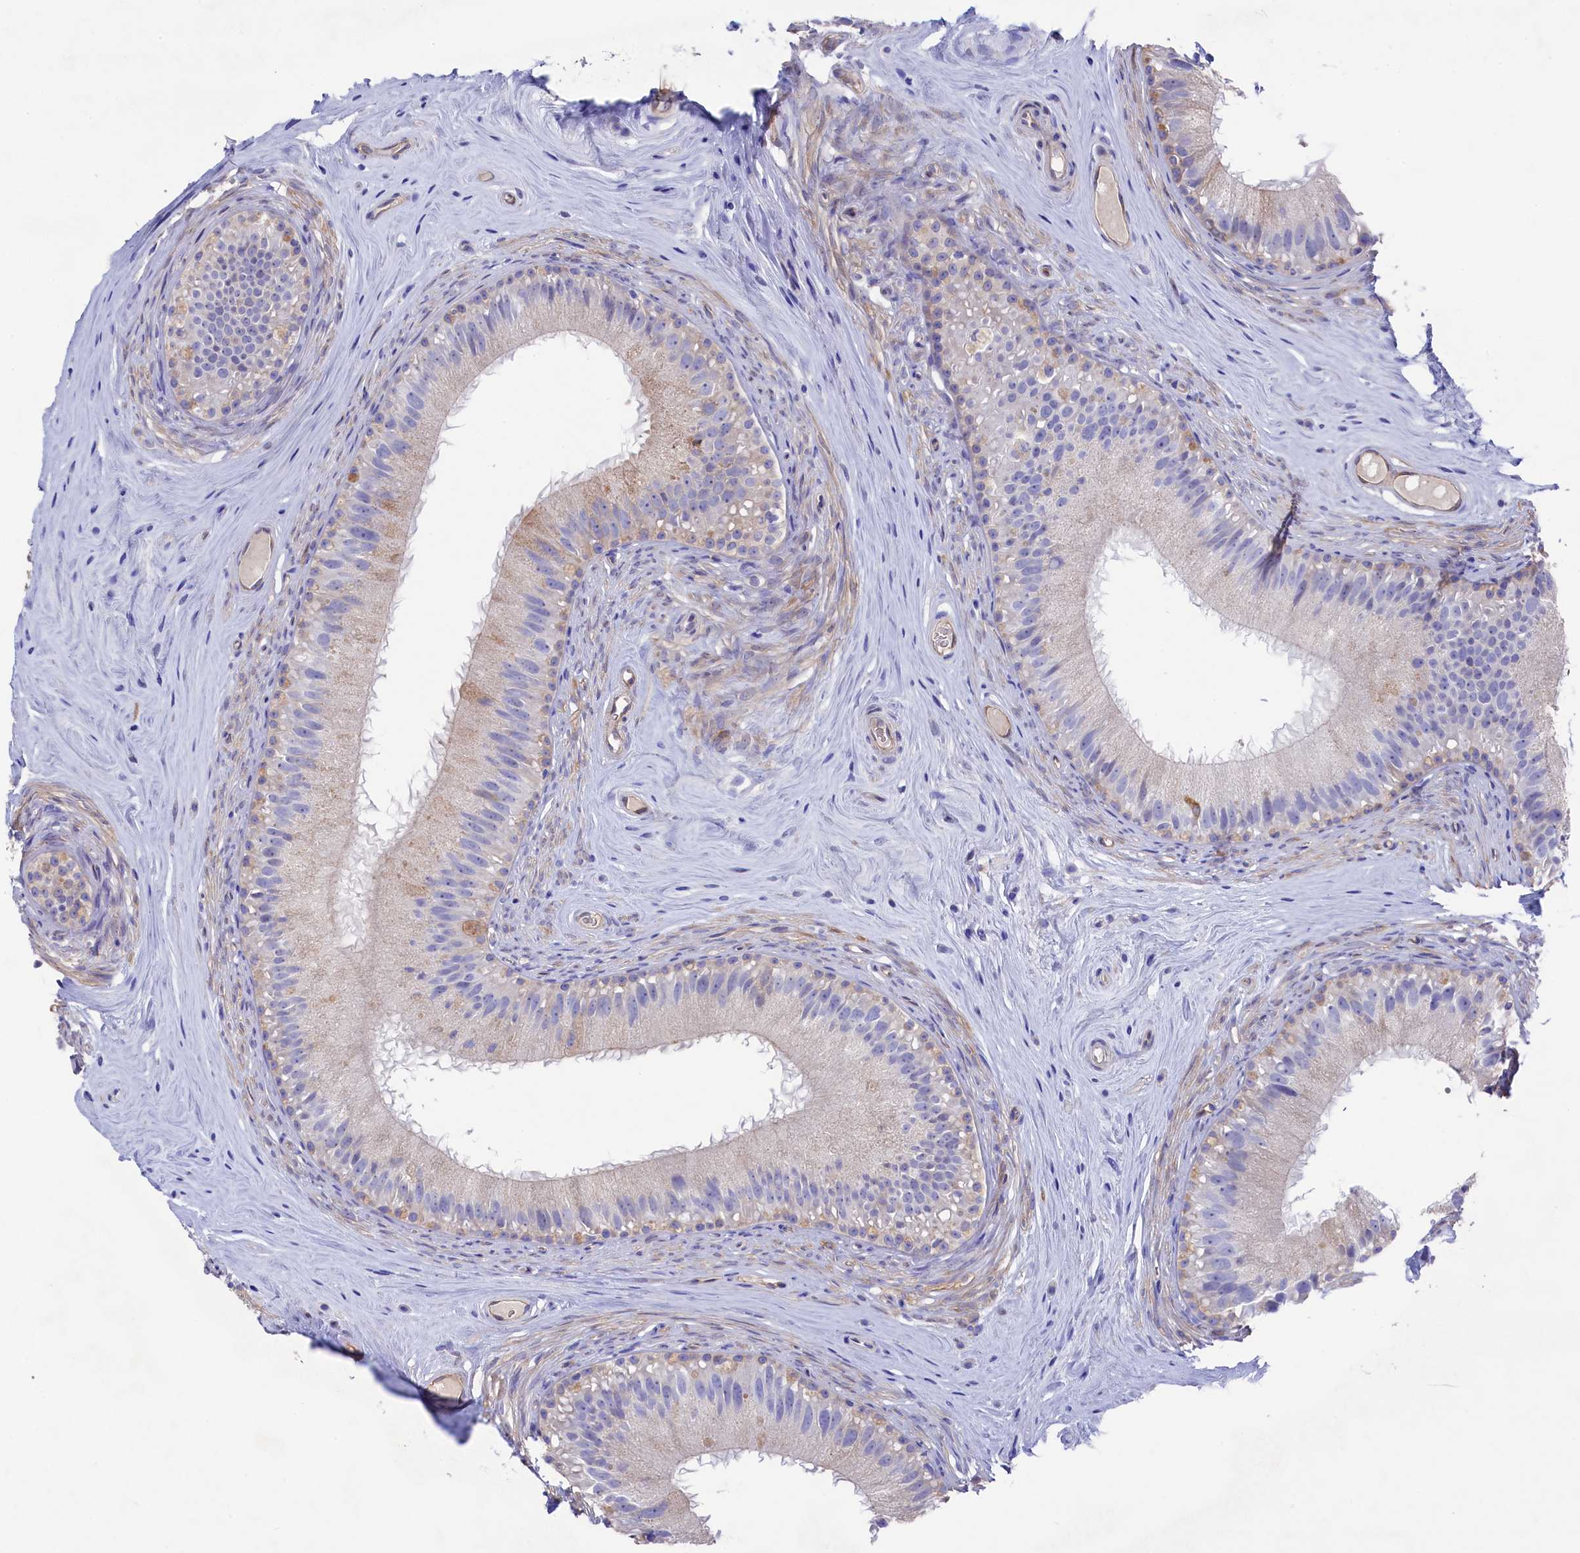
{"staining": {"intensity": "moderate", "quantity": "<25%", "location": "cytoplasmic/membranous"}, "tissue": "epididymis", "cell_type": "Glandular cells", "image_type": "normal", "snomed": [{"axis": "morphology", "description": "Normal tissue, NOS"}, {"axis": "topography", "description": "Epididymis"}], "caption": "Benign epididymis displays moderate cytoplasmic/membranous expression in about <25% of glandular cells, visualized by immunohistochemistry.", "gene": "LHFPL4", "patient": {"sex": "male", "age": 45}}